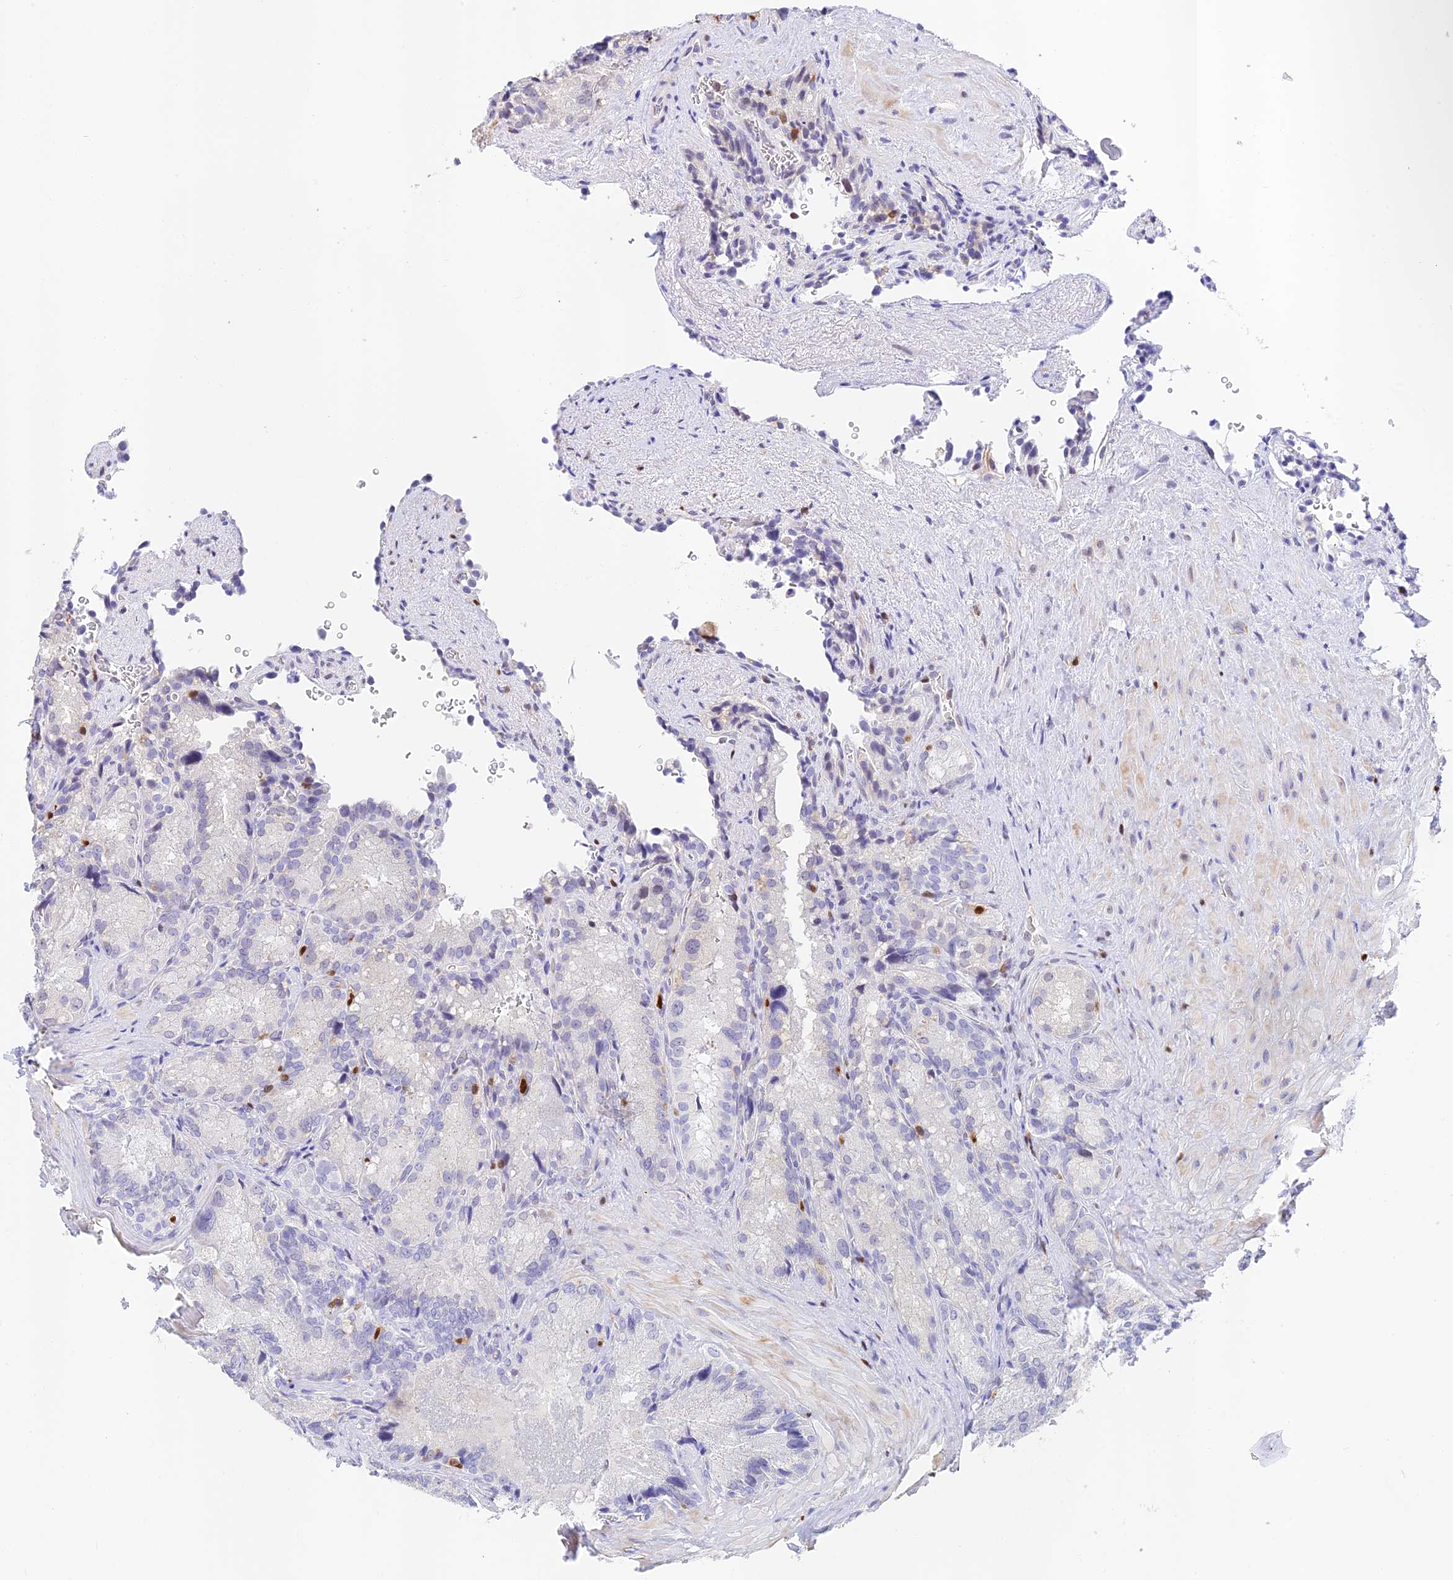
{"staining": {"intensity": "negative", "quantity": "none", "location": "none"}, "tissue": "seminal vesicle", "cell_type": "Glandular cells", "image_type": "normal", "snomed": [{"axis": "morphology", "description": "Normal tissue, NOS"}, {"axis": "topography", "description": "Seminal veicle"}], "caption": "Unremarkable seminal vesicle was stained to show a protein in brown. There is no significant positivity in glandular cells.", "gene": "DENND1C", "patient": {"sex": "male", "age": 62}}